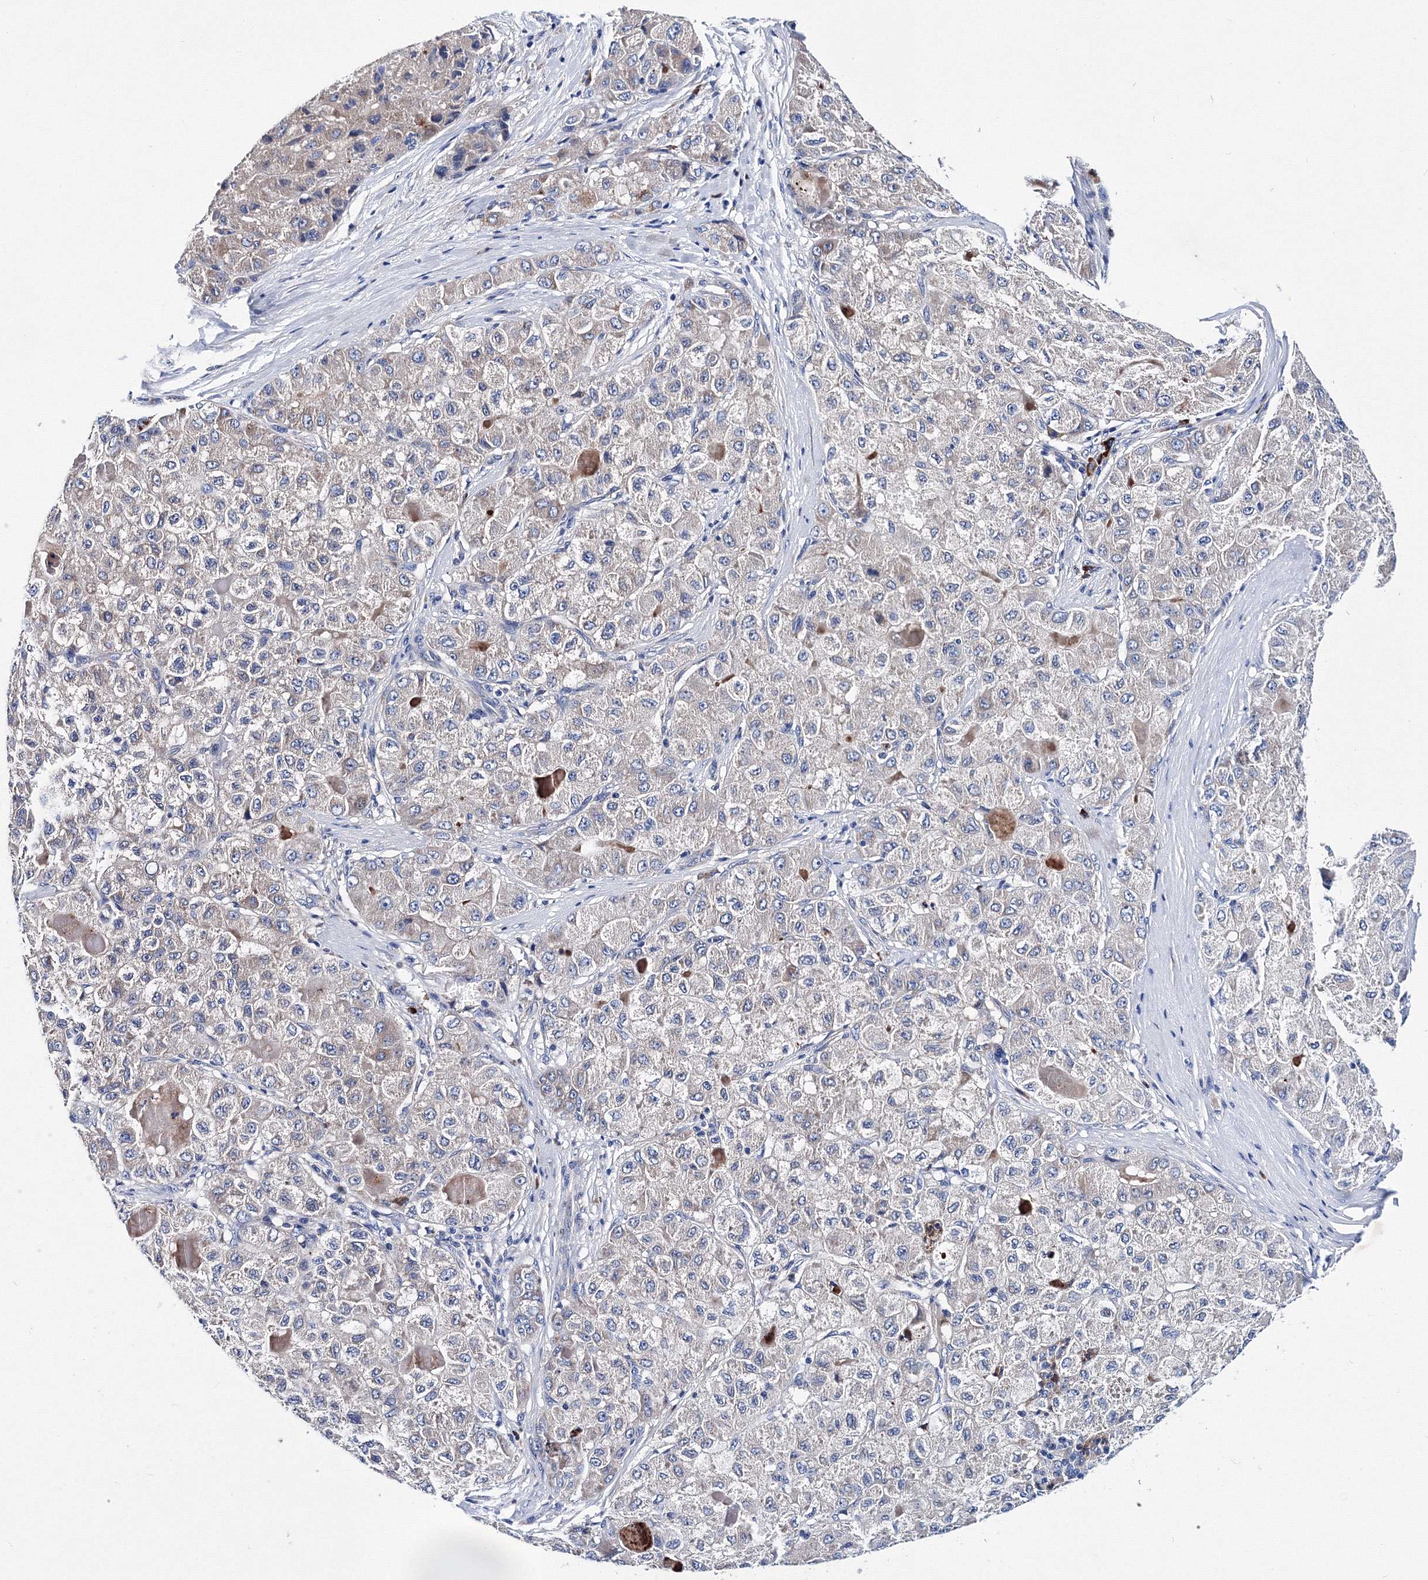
{"staining": {"intensity": "negative", "quantity": "none", "location": "none"}, "tissue": "liver cancer", "cell_type": "Tumor cells", "image_type": "cancer", "snomed": [{"axis": "morphology", "description": "Carcinoma, Hepatocellular, NOS"}, {"axis": "topography", "description": "Liver"}], "caption": "Immunohistochemistry photomicrograph of neoplastic tissue: human liver cancer stained with DAB (3,3'-diaminobenzidine) shows no significant protein positivity in tumor cells.", "gene": "TRPM2", "patient": {"sex": "male", "age": 80}}